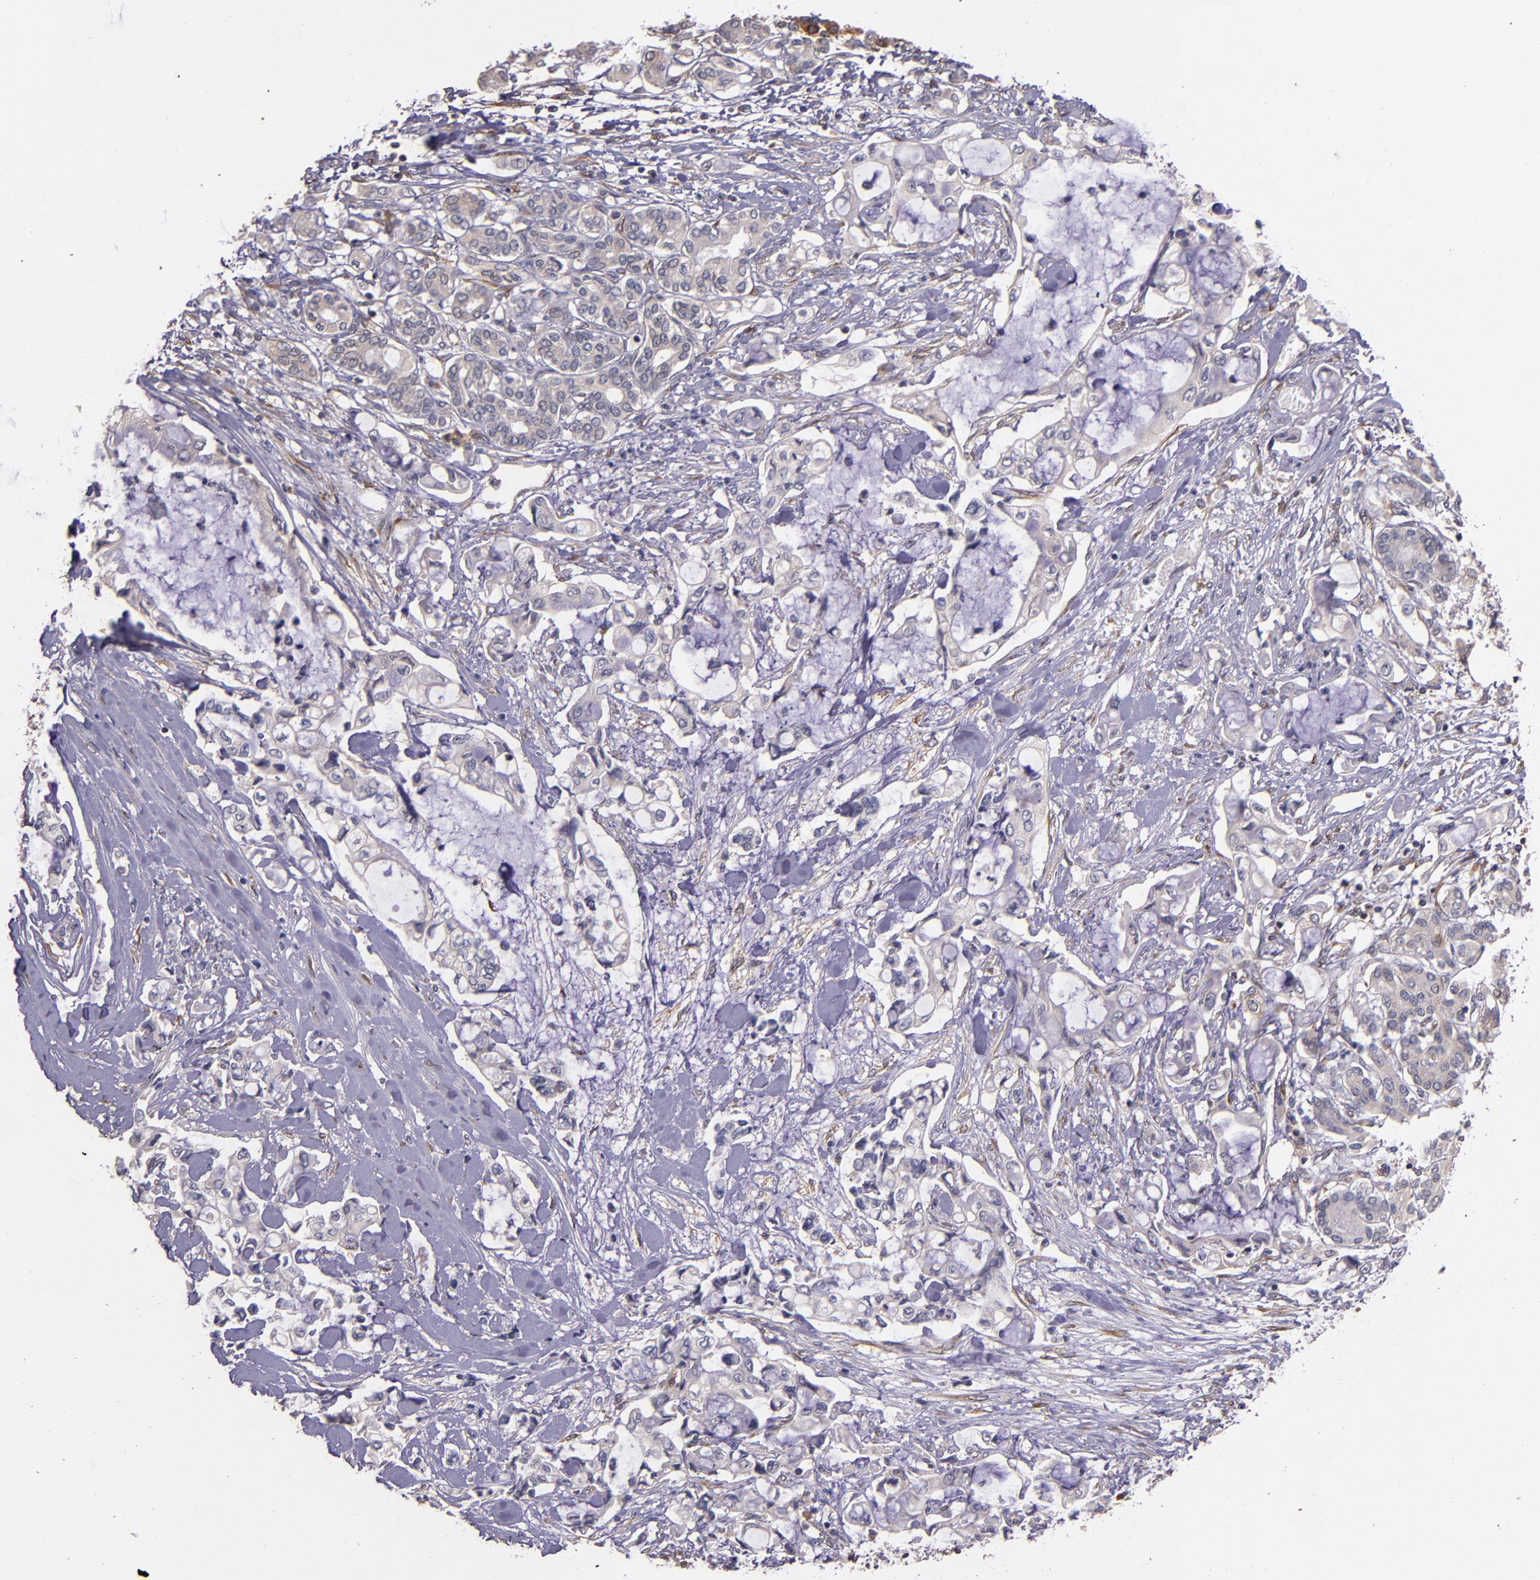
{"staining": {"intensity": "weak", "quantity": ">75%", "location": "cytoplasmic/membranous"}, "tissue": "pancreatic cancer", "cell_type": "Tumor cells", "image_type": "cancer", "snomed": [{"axis": "morphology", "description": "Adenocarcinoma, NOS"}, {"axis": "topography", "description": "Pancreas"}], "caption": "Pancreatic cancer (adenocarcinoma) stained for a protein (brown) displays weak cytoplasmic/membranous positive positivity in approximately >75% of tumor cells.", "gene": "PRAF2", "patient": {"sex": "female", "age": 70}}